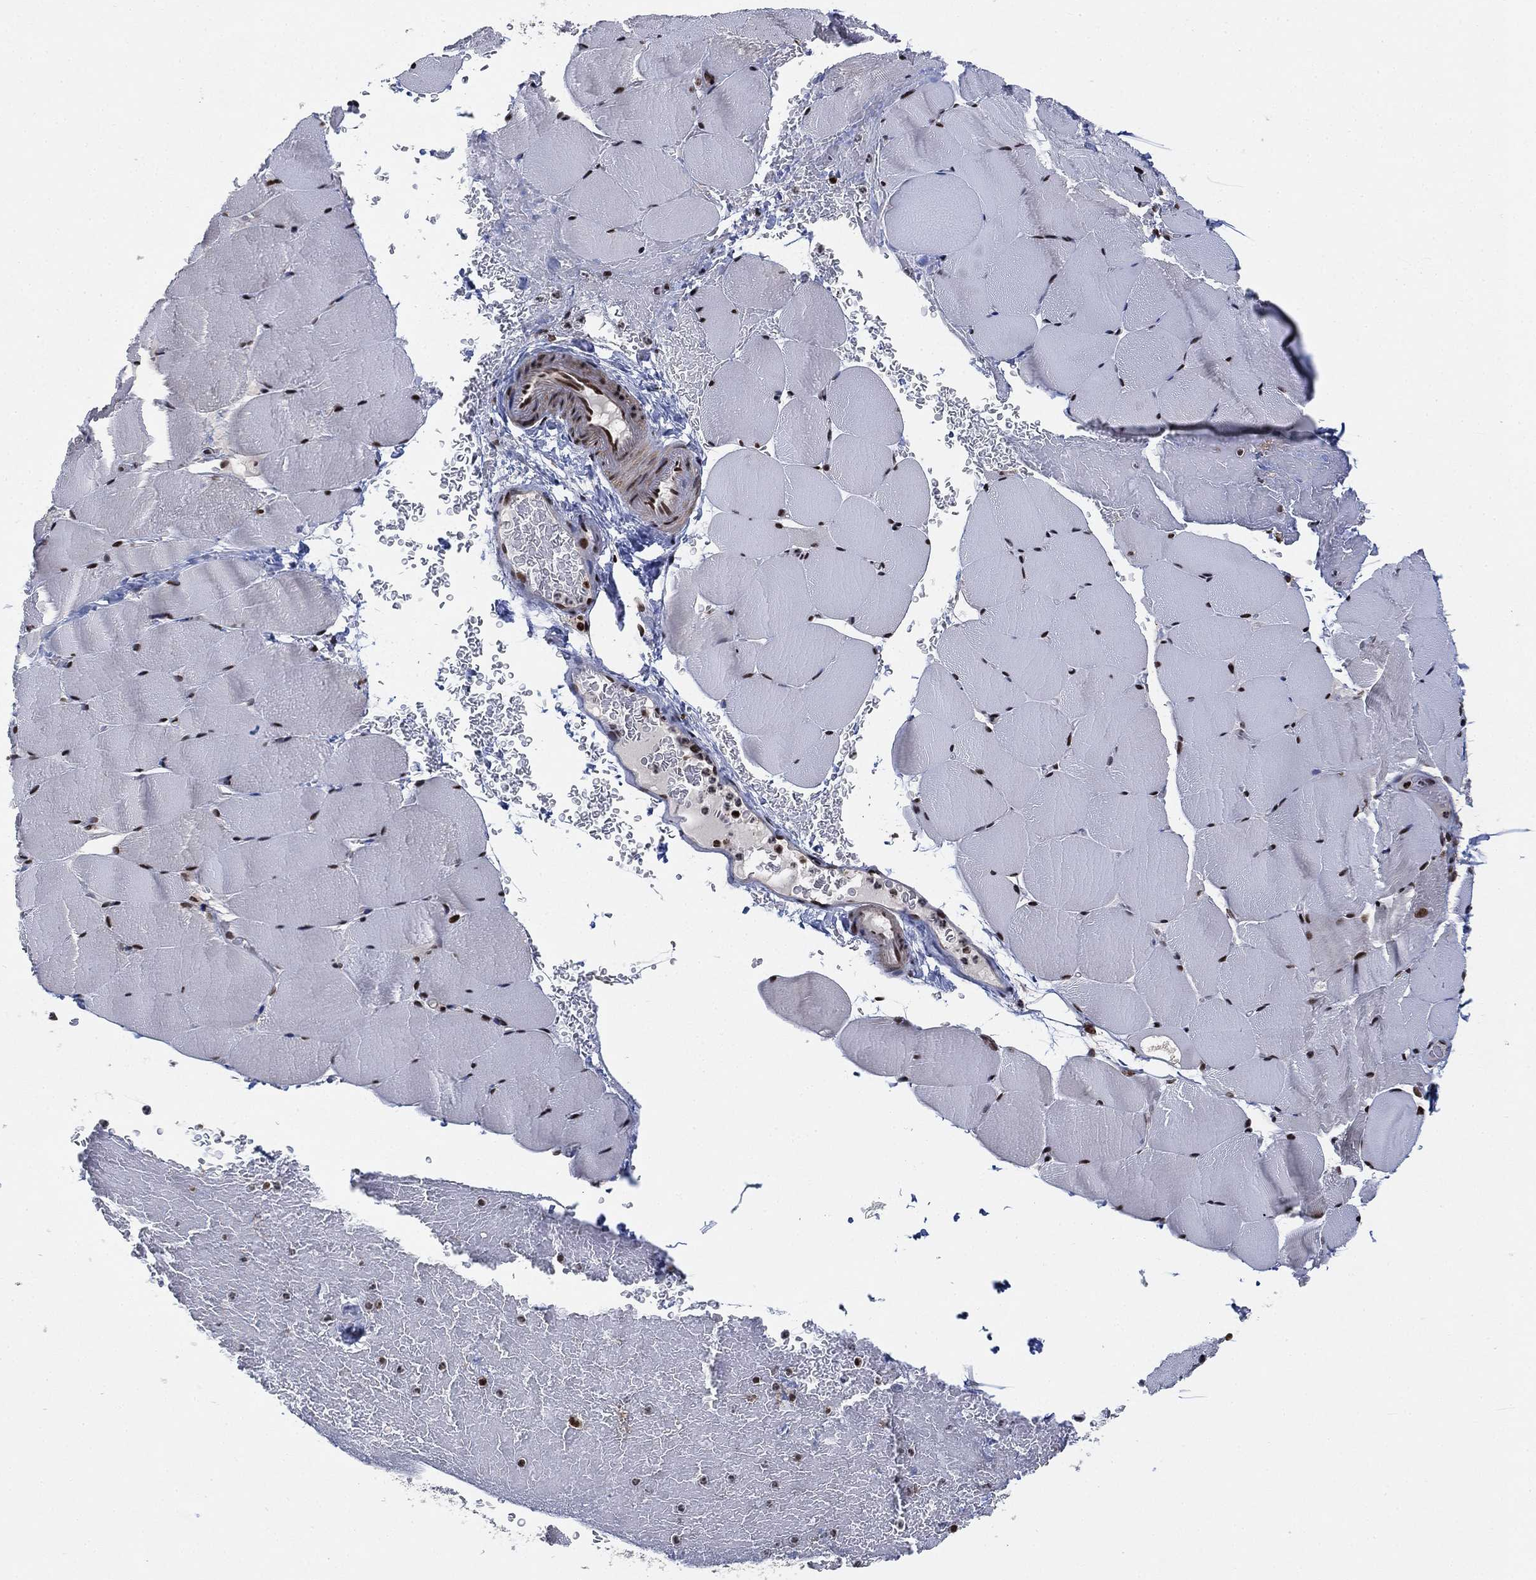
{"staining": {"intensity": "moderate", "quantity": "25%-75%", "location": "nuclear"}, "tissue": "skeletal muscle", "cell_type": "Myocytes", "image_type": "normal", "snomed": [{"axis": "morphology", "description": "Normal tissue, NOS"}, {"axis": "topography", "description": "Skeletal muscle"}], "caption": "This image reveals immunohistochemistry staining of benign human skeletal muscle, with medium moderate nuclear expression in approximately 25%-75% of myocytes.", "gene": "ZSCAN30", "patient": {"sex": "female", "age": 37}}